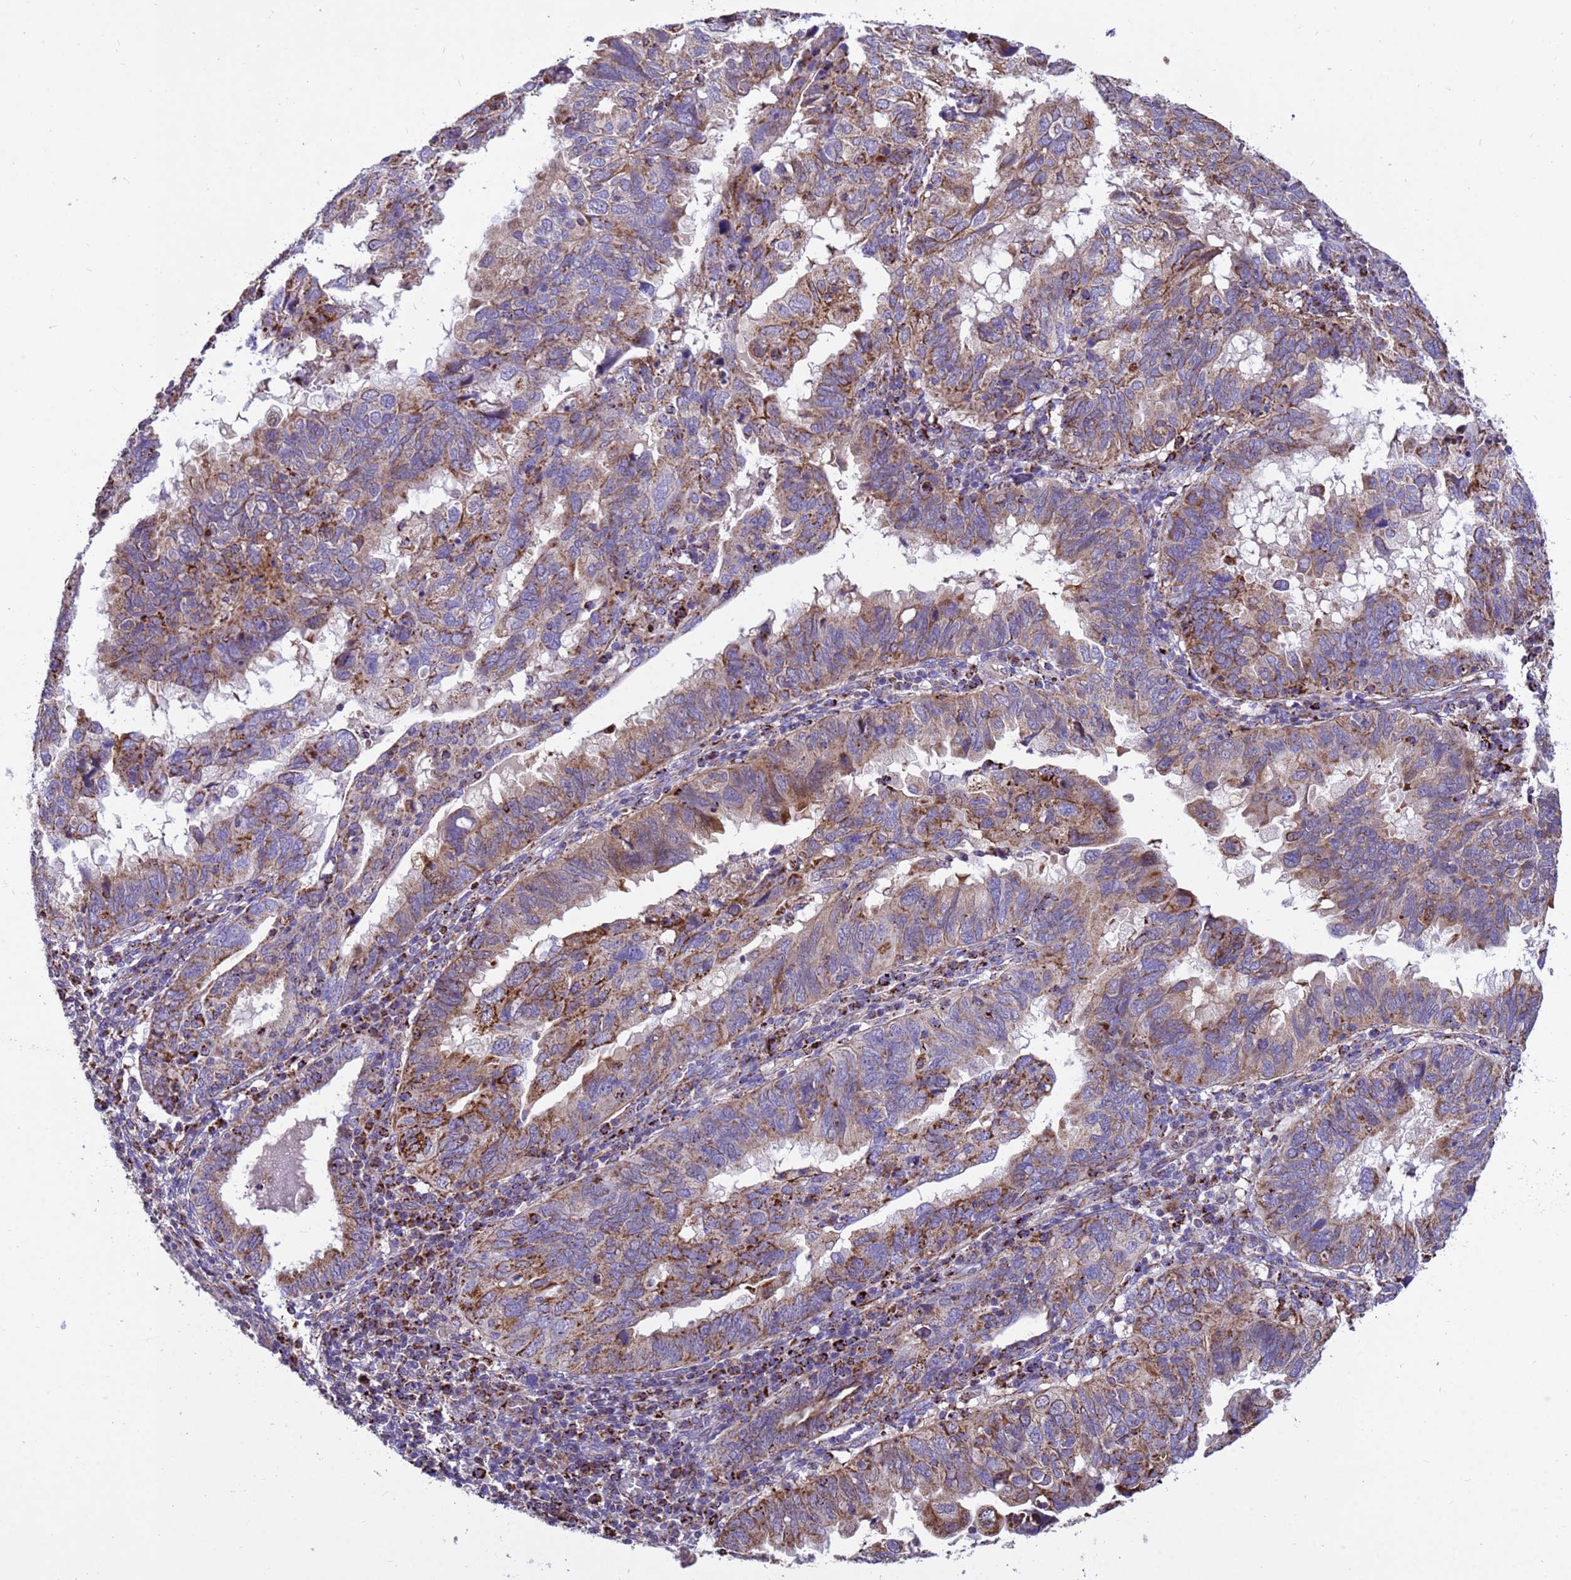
{"staining": {"intensity": "strong", "quantity": "25%-75%", "location": "cytoplasmic/membranous"}, "tissue": "endometrial cancer", "cell_type": "Tumor cells", "image_type": "cancer", "snomed": [{"axis": "morphology", "description": "Adenocarcinoma, NOS"}, {"axis": "topography", "description": "Uterus"}], "caption": "DAB immunohistochemical staining of endometrial cancer (adenocarcinoma) reveals strong cytoplasmic/membranous protein expression in approximately 25%-75% of tumor cells. (brown staining indicates protein expression, while blue staining denotes nuclei).", "gene": "TUBGCP3", "patient": {"sex": "female", "age": 77}}